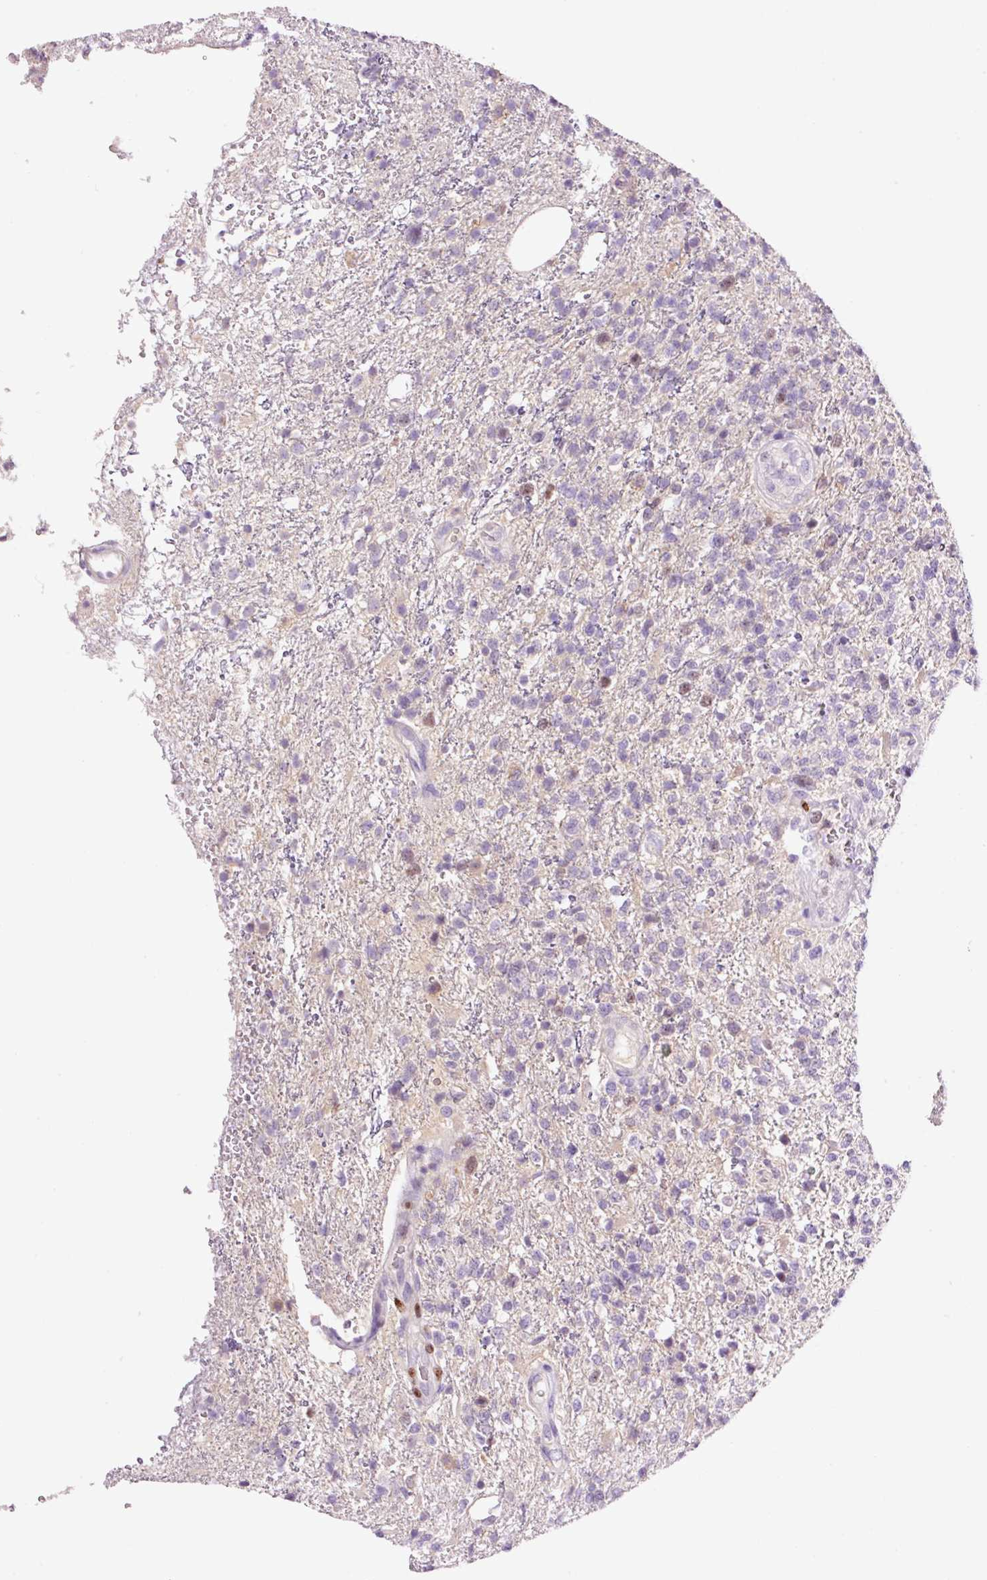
{"staining": {"intensity": "negative", "quantity": "none", "location": "none"}, "tissue": "glioma", "cell_type": "Tumor cells", "image_type": "cancer", "snomed": [{"axis": "morphology", "description": "Glioma, malignant, High grade"}, {"axis": "topography", "description": "Brain"}], "caption": "Glioma was stained to show a protein in brown. There is no significant staining in tumor cells.", "gene": "DPPA4", "patient": {"sex": "male", "age": 56}}